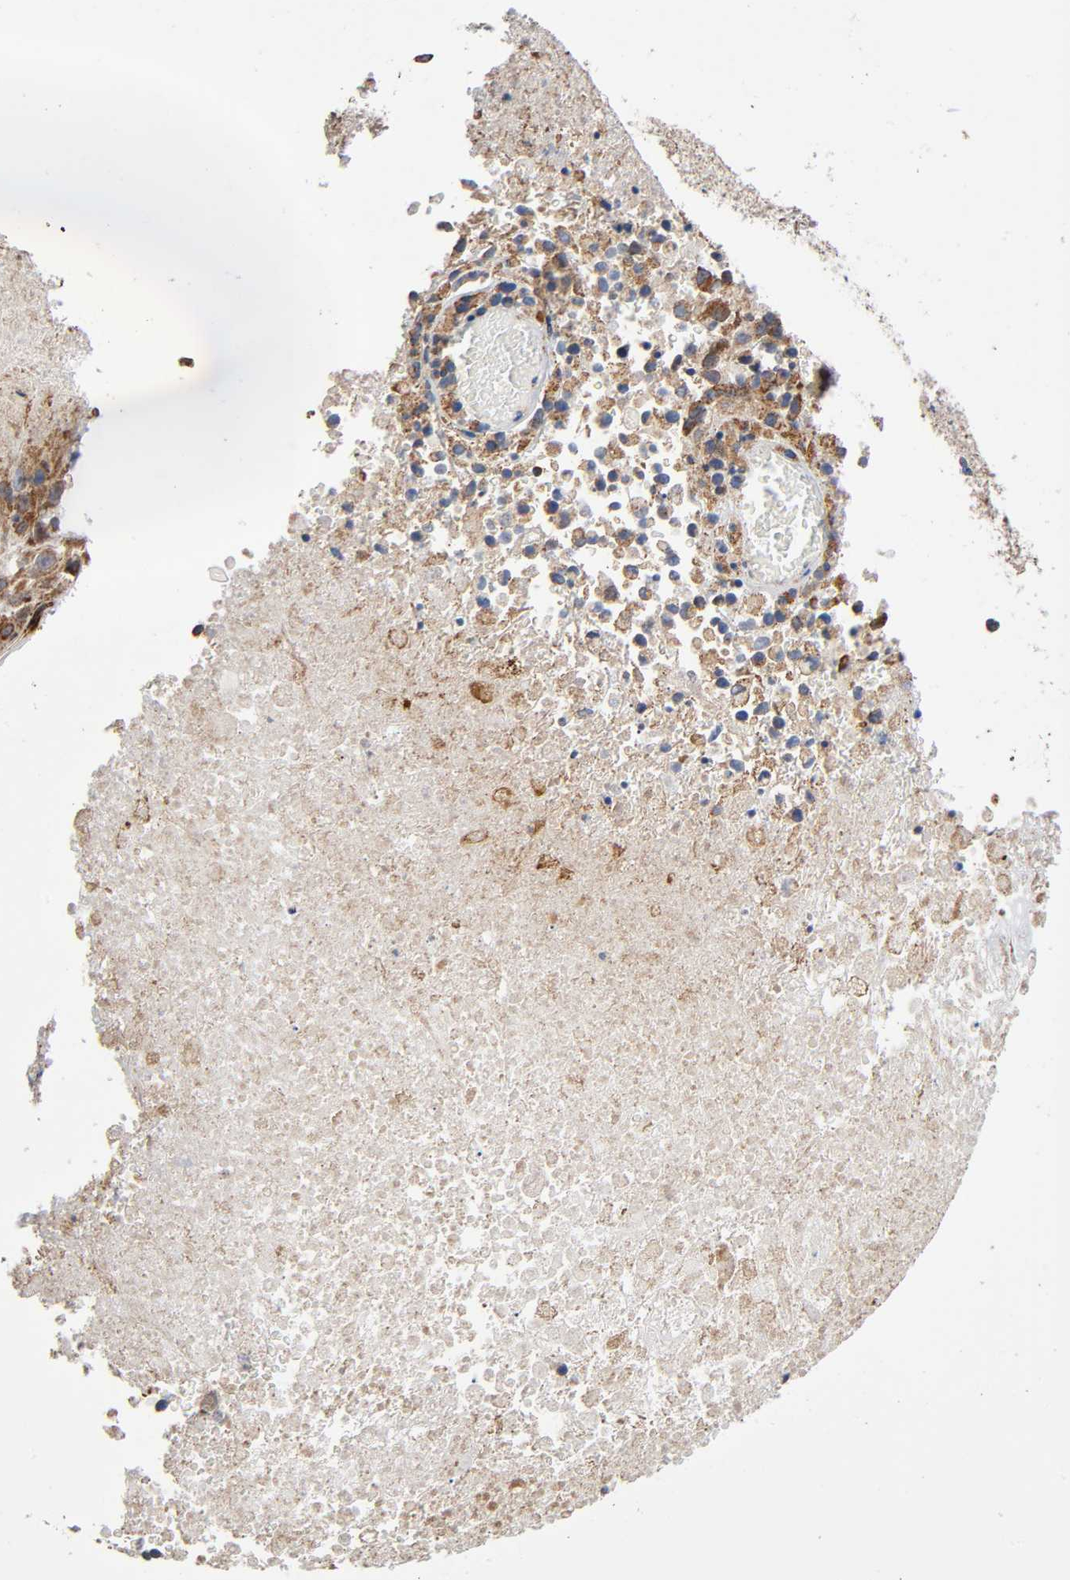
{"staining": {"intensity": "moderate", "quantity": "25%-75%", "location": "cytoplasmic/membranous"}, "tissue": "melanoma", "cell_type": "Tumor cells", "image_type": "cancer", "snomed": [{"axis": "morphology", "description": "Malignant melanoma, Metastatic site"}, {"axis": "topography", "description": "Cerebral cortex"}], "caption": "Immunohistochemistry (IHC) histopathology image of neoplastic tissue: melanoma stained using immunohistochemistry shows medium levels of moderate protein expression localized specifically in the cytoplasmic/membranous of tumor cells, appearing as a cytoplasmic/membranous brown color.", "gene": "MAP3K1", "patient": {"sex": "female", "age": 52}}